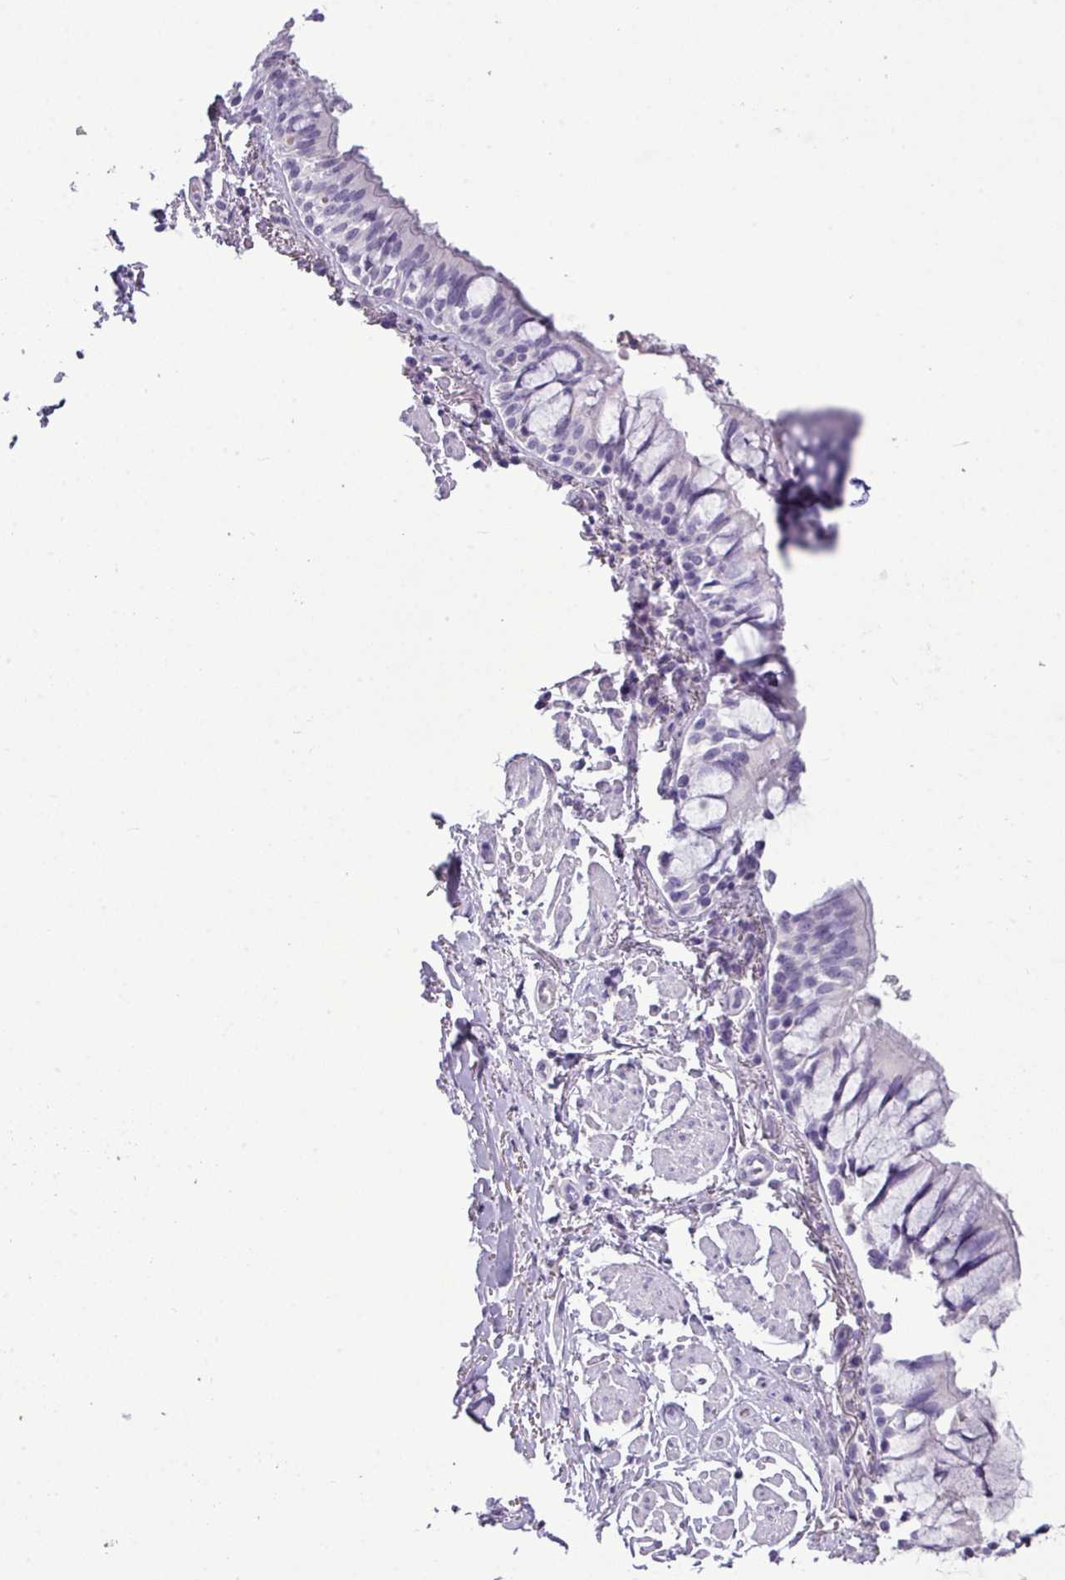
{"staining": {"intensity": "negative", "quantity": "none", "location": "none"}, "tissue": "bronchus", "cell_type": "Respiratory epithelial cells", "image_type": "normal", "snomed": [{"axis": "morphology", "description": "Normal tissue, NOS"}, {"axis": "topography", "description": "Bronchus"}], "caption": "Micrograph shows no significant protein staining in respiratory epithelial cells of benign bronchus.", "gene": "TMEM91", "patient": {"sex": "male", "age": 70}}